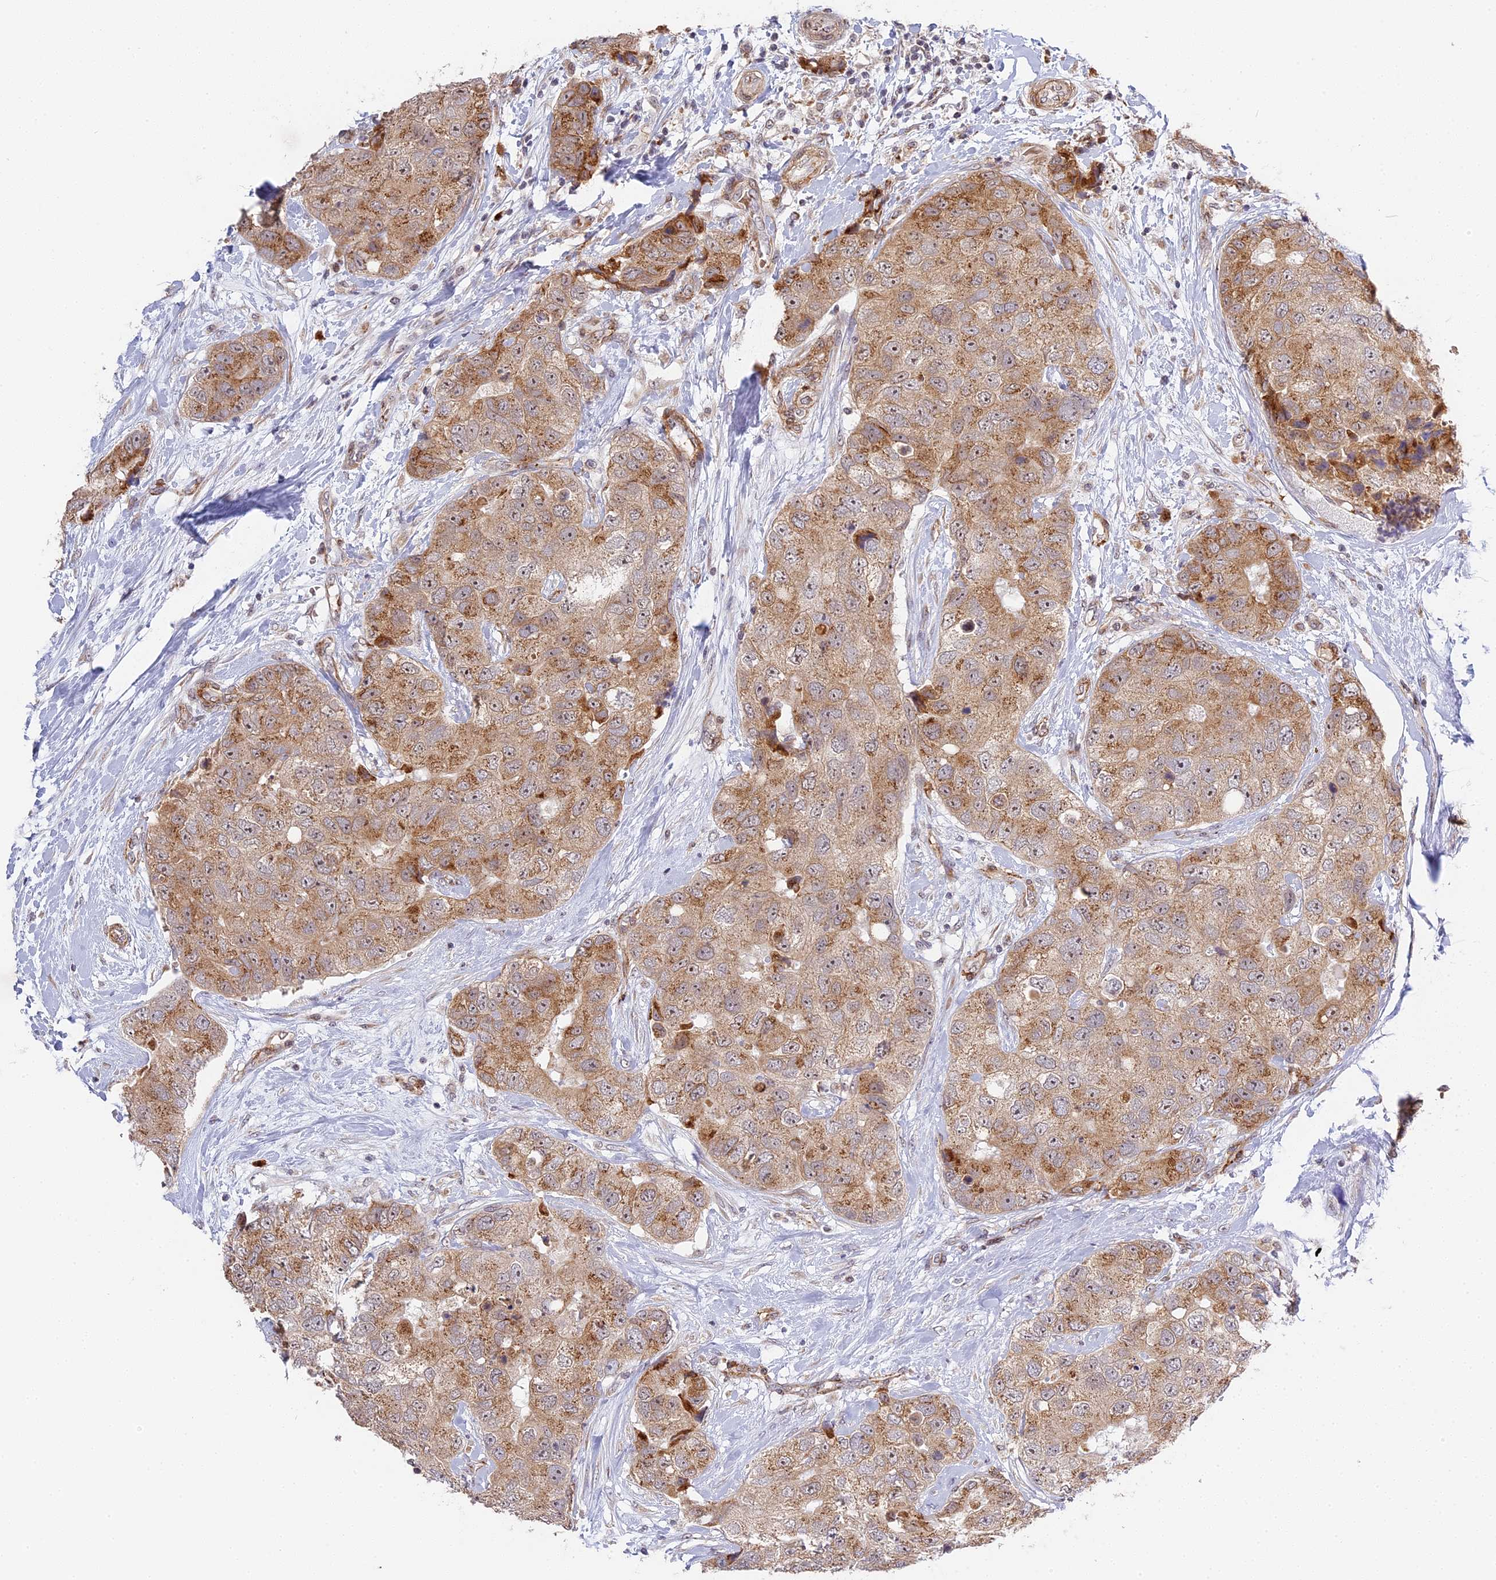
{"staining": {"intensity": "moderate", "quantity": "25%-75%", "location": "cytoplasmic/membranous"}, "tissue": "breast cancer", "cell_type": "Tumor cells", "image_type": "cancer", "snomed": [{"axis": "morphology", "description": "Duct carcinoma"}, {"axis": "topography", "description": "Breast"}], "caption": "Breast cancer stained for a protein (brown) displays moderate cytoplasmic/membranous positive staining in approximately 25%-75% of tumor cells.", "gene": "HEATR5B", "patient": {"sex": "female", "age": 62}}